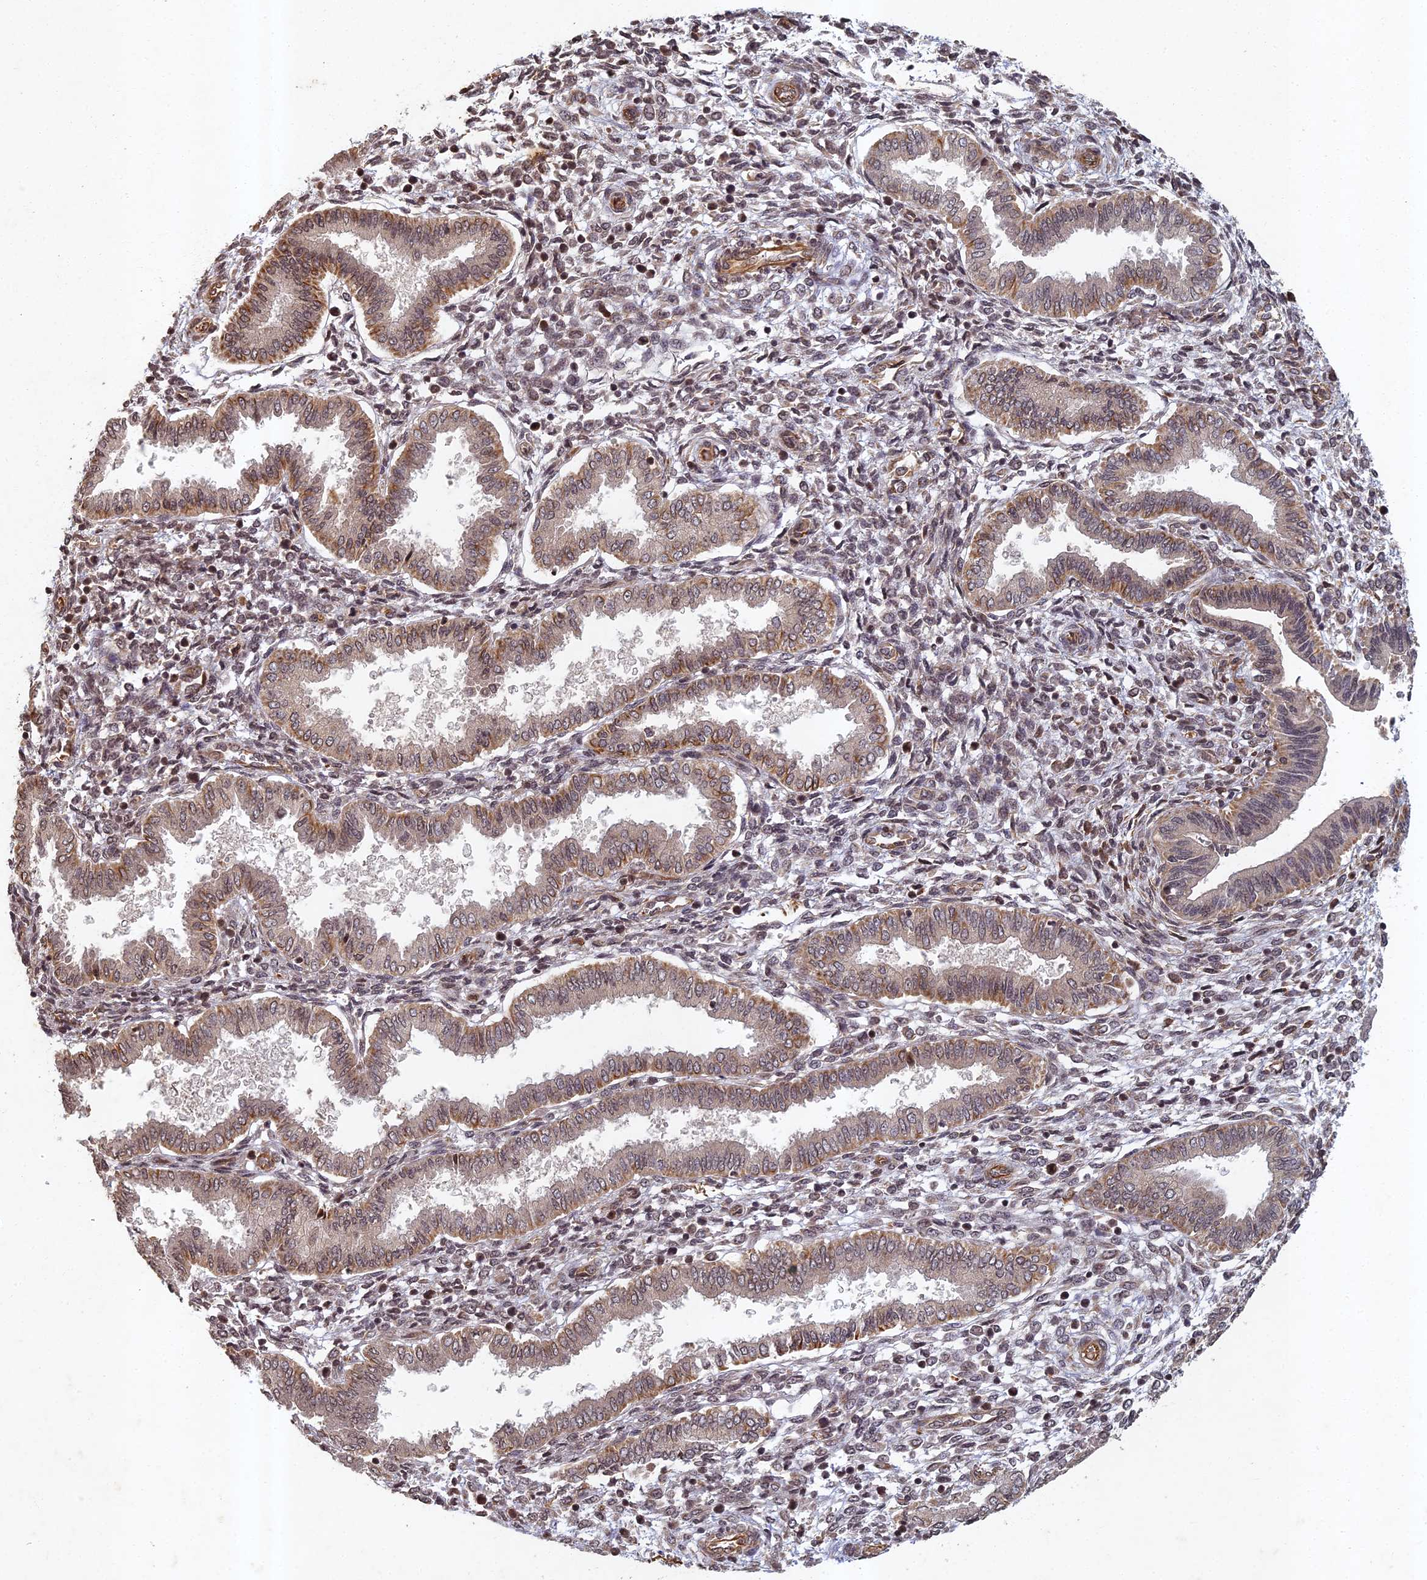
{"staining": {"intensity": "weak", "quantity": "25%-75%", "location": "cytoplasmic/membranous"}, "tissue": "endometrium", "cell_type": "Cells in endometrial stroma", "image_type": "normal", "snomed": [{"axis": "morphology", "description": "Normal tissue, NOS"}, {"axis": "topography", "description": "Endometrium"}], "caption": "Approximately 25%-75% of cells in endometrial stroma in benign endometrium demonstrate weak cytoplasmic/membranous protein positivity as visualized by brown immunohistochemical staining.", "gene": "ABCB10", "patient": {"sex": "female", "age": 24}}